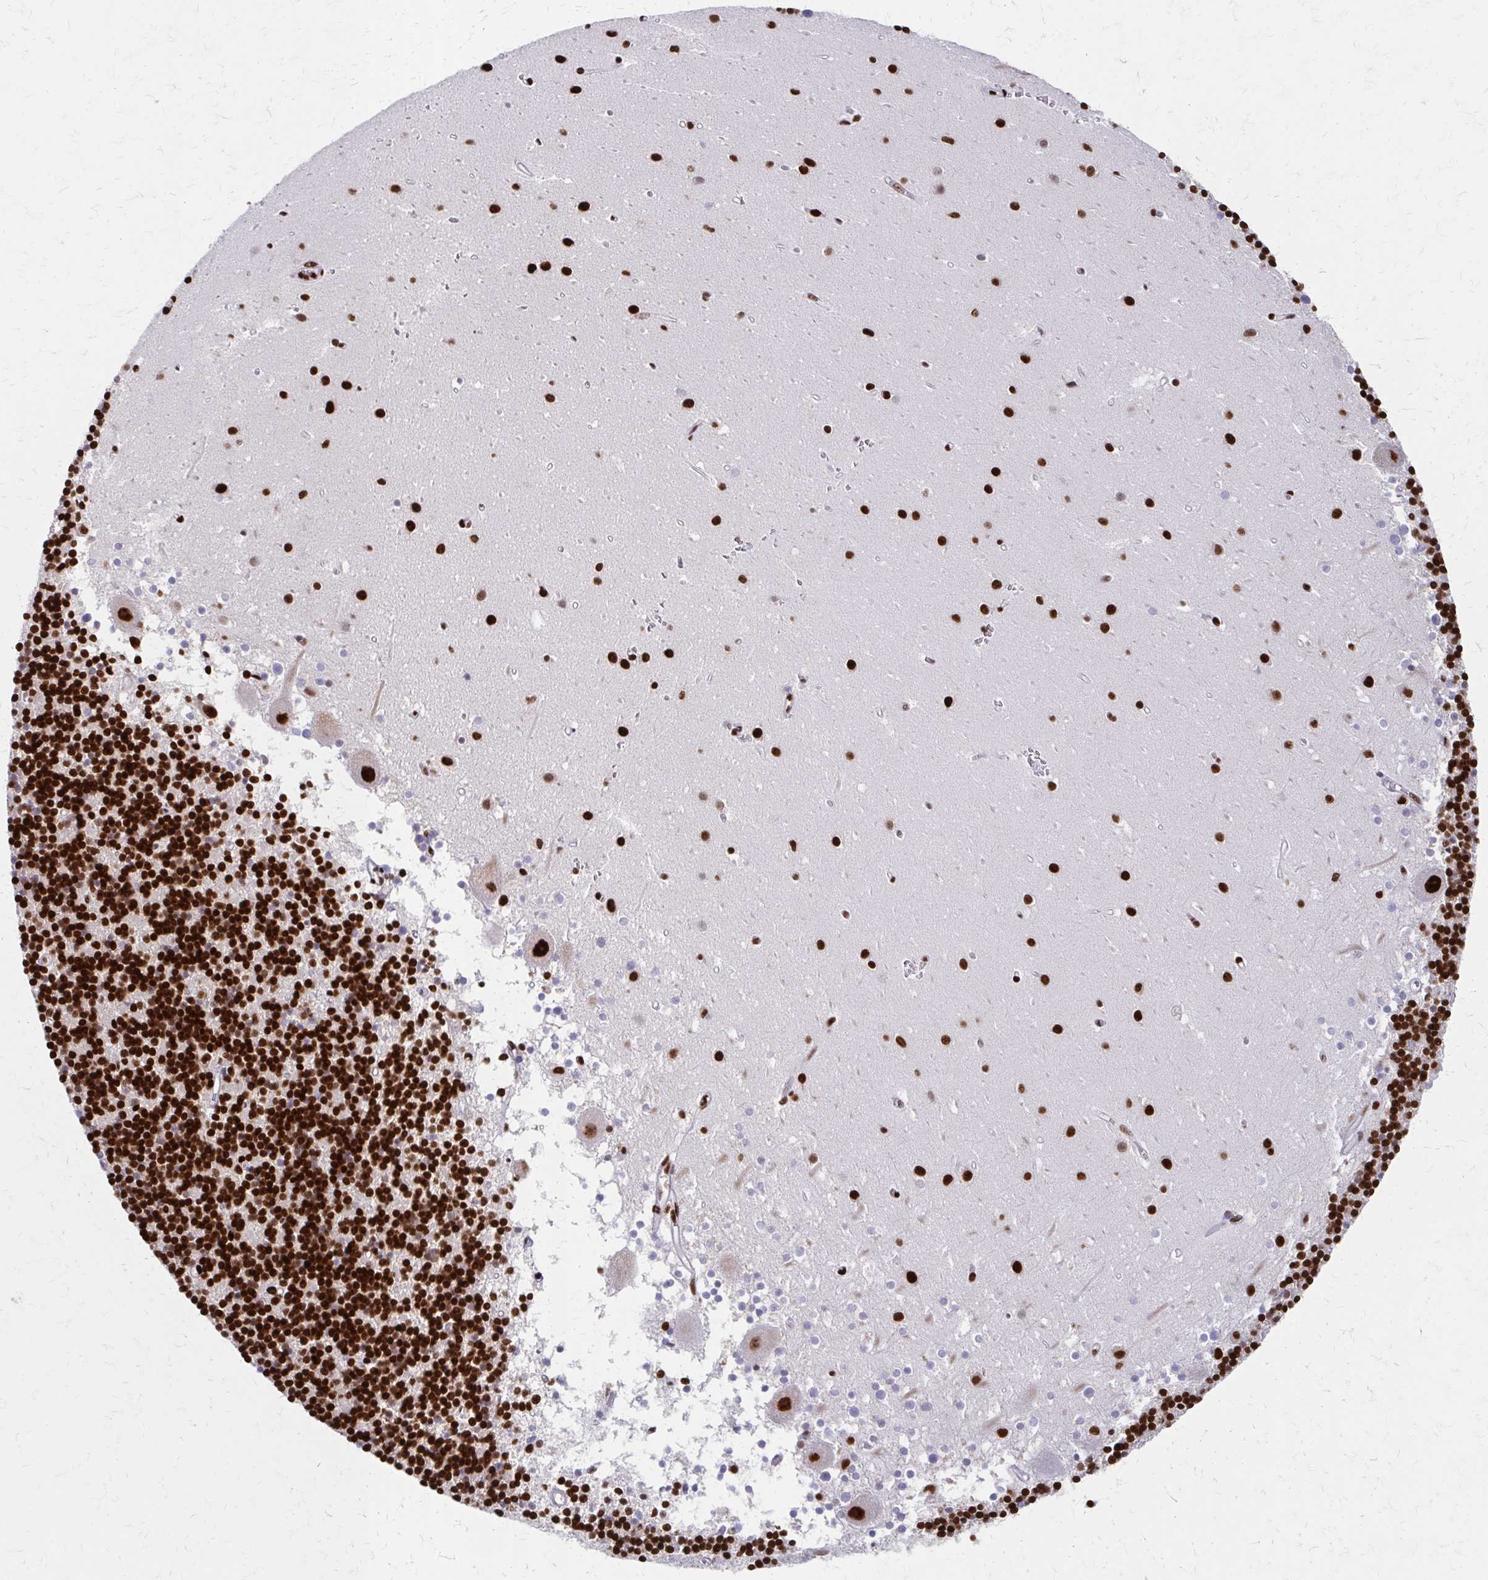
{"staining": {"intensity": "strong", "quantity": ">75%", "location": "nuclear"}, "tissue": "cerebellum", "cell_type": "Cells in granular layer", "image_type": "normal", "snomed": [{"axis": "morphology", "description": "Normal tissue, NOS"}, {"axis": "topography", "description": "Cerebellum"}], "caption": "Immunohistochemical staining of benign human cerebellum demonstrates high levels of strong nuclear positivity in approximately >75% of cells in granular layer. The staining was performed using DAB (3,3'-diaminobenzidine) to visualize the protein expression in brown, while the nuclei were stained in blue with hematoxylin (Magnification: 20x).", "gene": "CNKSR3", "patient": {"sex": "male", "age": 54}}